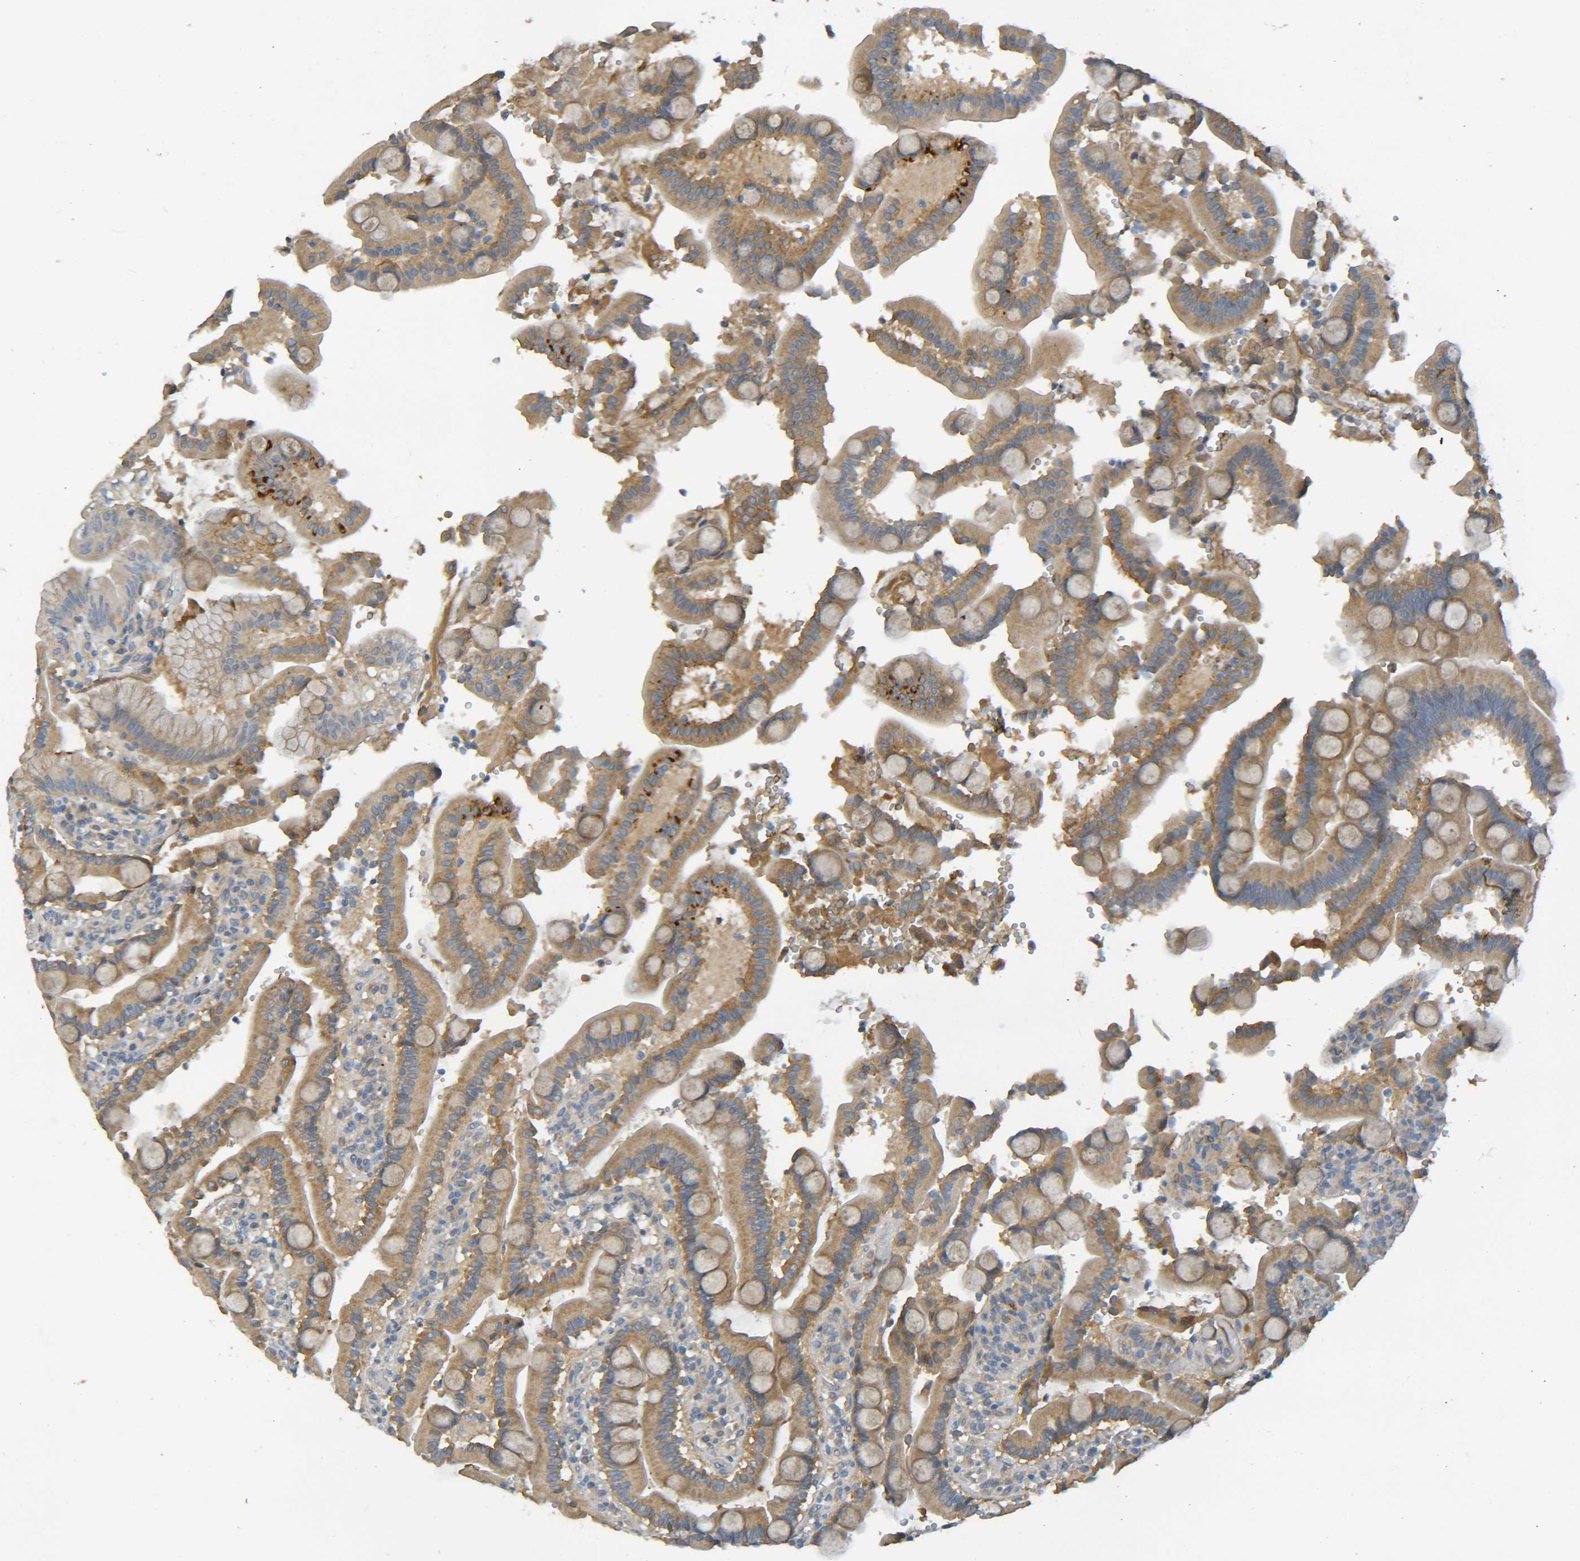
{"staining": {"intensity": "moderate", "quantity": ">75%", "location": "cytoplasmic/membranous"}, "tissue": "duodenum", "cell_type": "Glandular cells", "image_type": "normal", "snomed": [{"axis": "morphology", "description": "Normal tissue, NOS"}, {"axis": "topography", "description": "Small intestine, NOS"}], "caption": "A medium amount of moderate cytoplasmic/membranous positivity is present in about >75% of glandular cells in normal duodenum.", "gene": "C1QA", "patient": {"sex": "female", "age": 71}}